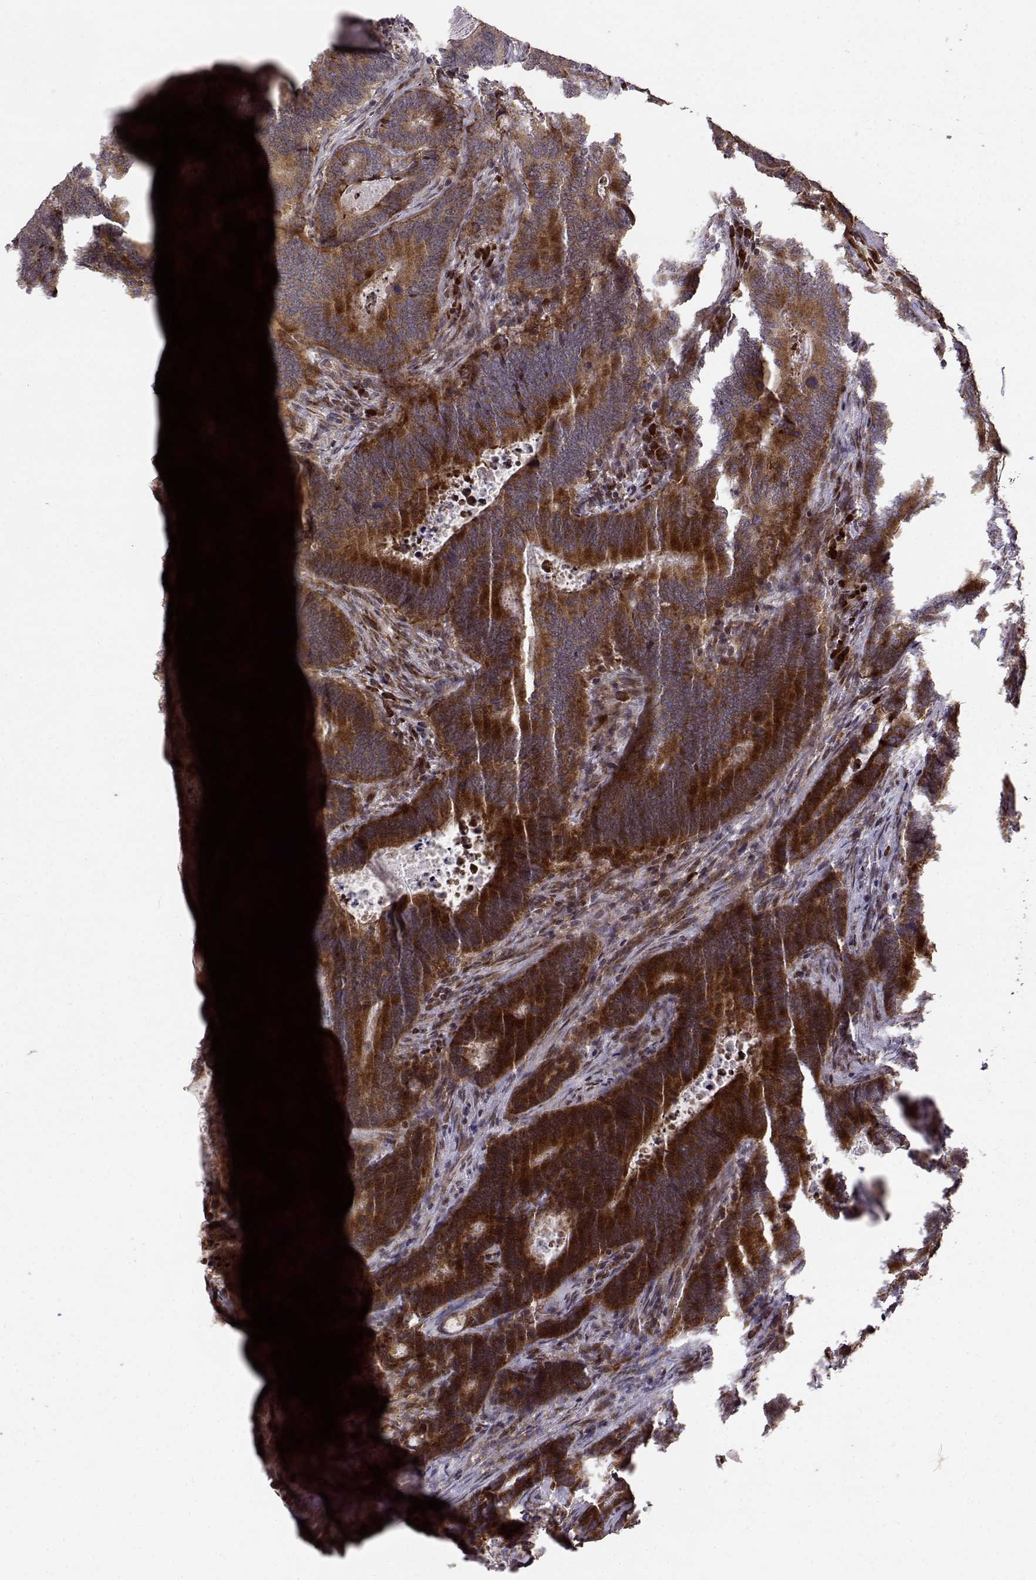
{"staining": {"intensity": "strong", "quantity": ">75%", "location": "cytoplasmic/membranous"}, "tissue": "colorectal cancer", "cell_type": "Tumor cells", "image_type": "cancer", "snomed": [{"axis": "morphology", "description": "Adenocarcinoma, NOS"}, {"axis": "topography", "description": "Colon"}], "caption": "Immunohistochemistry image of colorectal cancer (adenocarcinoma) stained for a protein (brown), which exhibits high levels of strong cytoplasmic/membranous staining in approximately >75% of tumor cells.", "gene": "RPL31", "patient": {"sex": "female", "age": 82}}